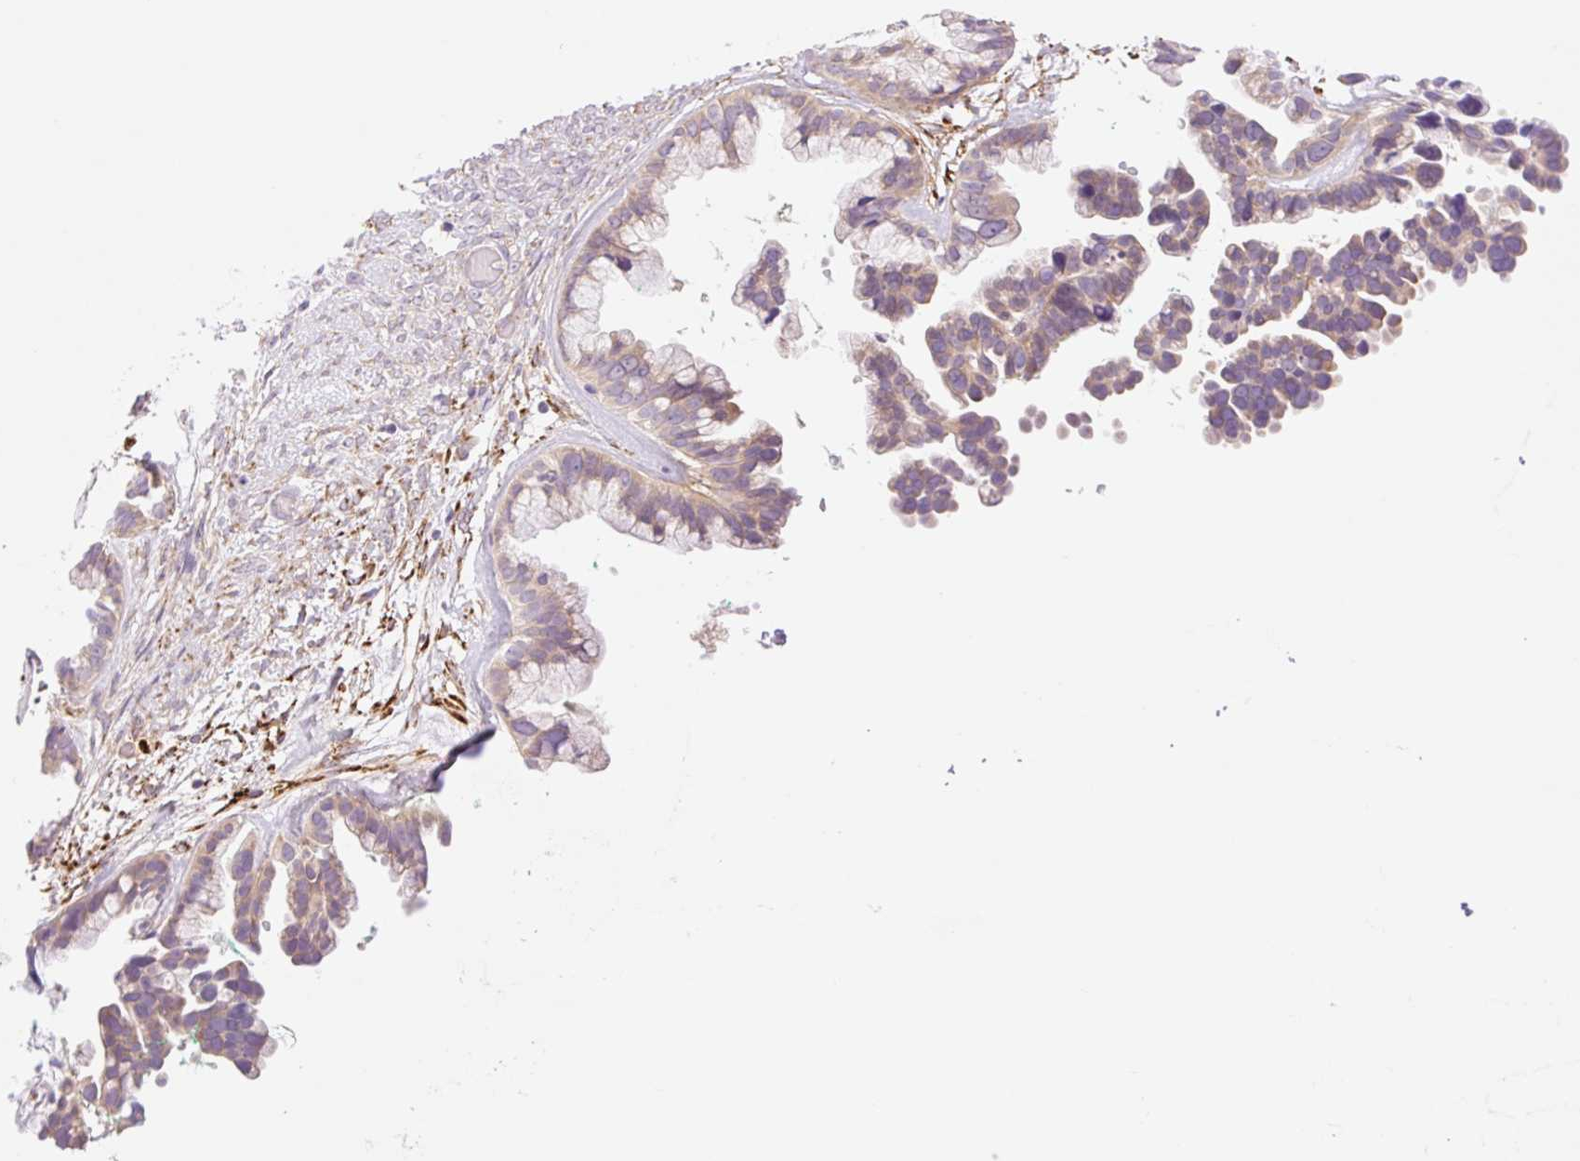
{"staining": {"intensity": "weak", "quantity": ">75%", "location": "cytoplasmic/membranous"}, "tissue": "ovarian cancer", "cell_type": "Tumor cells", "image_type": "cancer", "snomed": [{"axis": "morphology", "description": "Cystadenocarcinoma, serous, NOS"}, {"axis": "topography", "description": "Ovary"}], "caption": "Ovarian cancer (serous cystadenocarcinoma) stained with immunohistochemistry reveals weak cytoplasmic/membranous expression in about >75% of tumor cells. The protein is stained brown, and the nuclei are stained in blue (DAB IHC with brightfield microscopy, high magnification).", "gene": "COL5A1", "patient": {"sex": "female", "age": 56}}